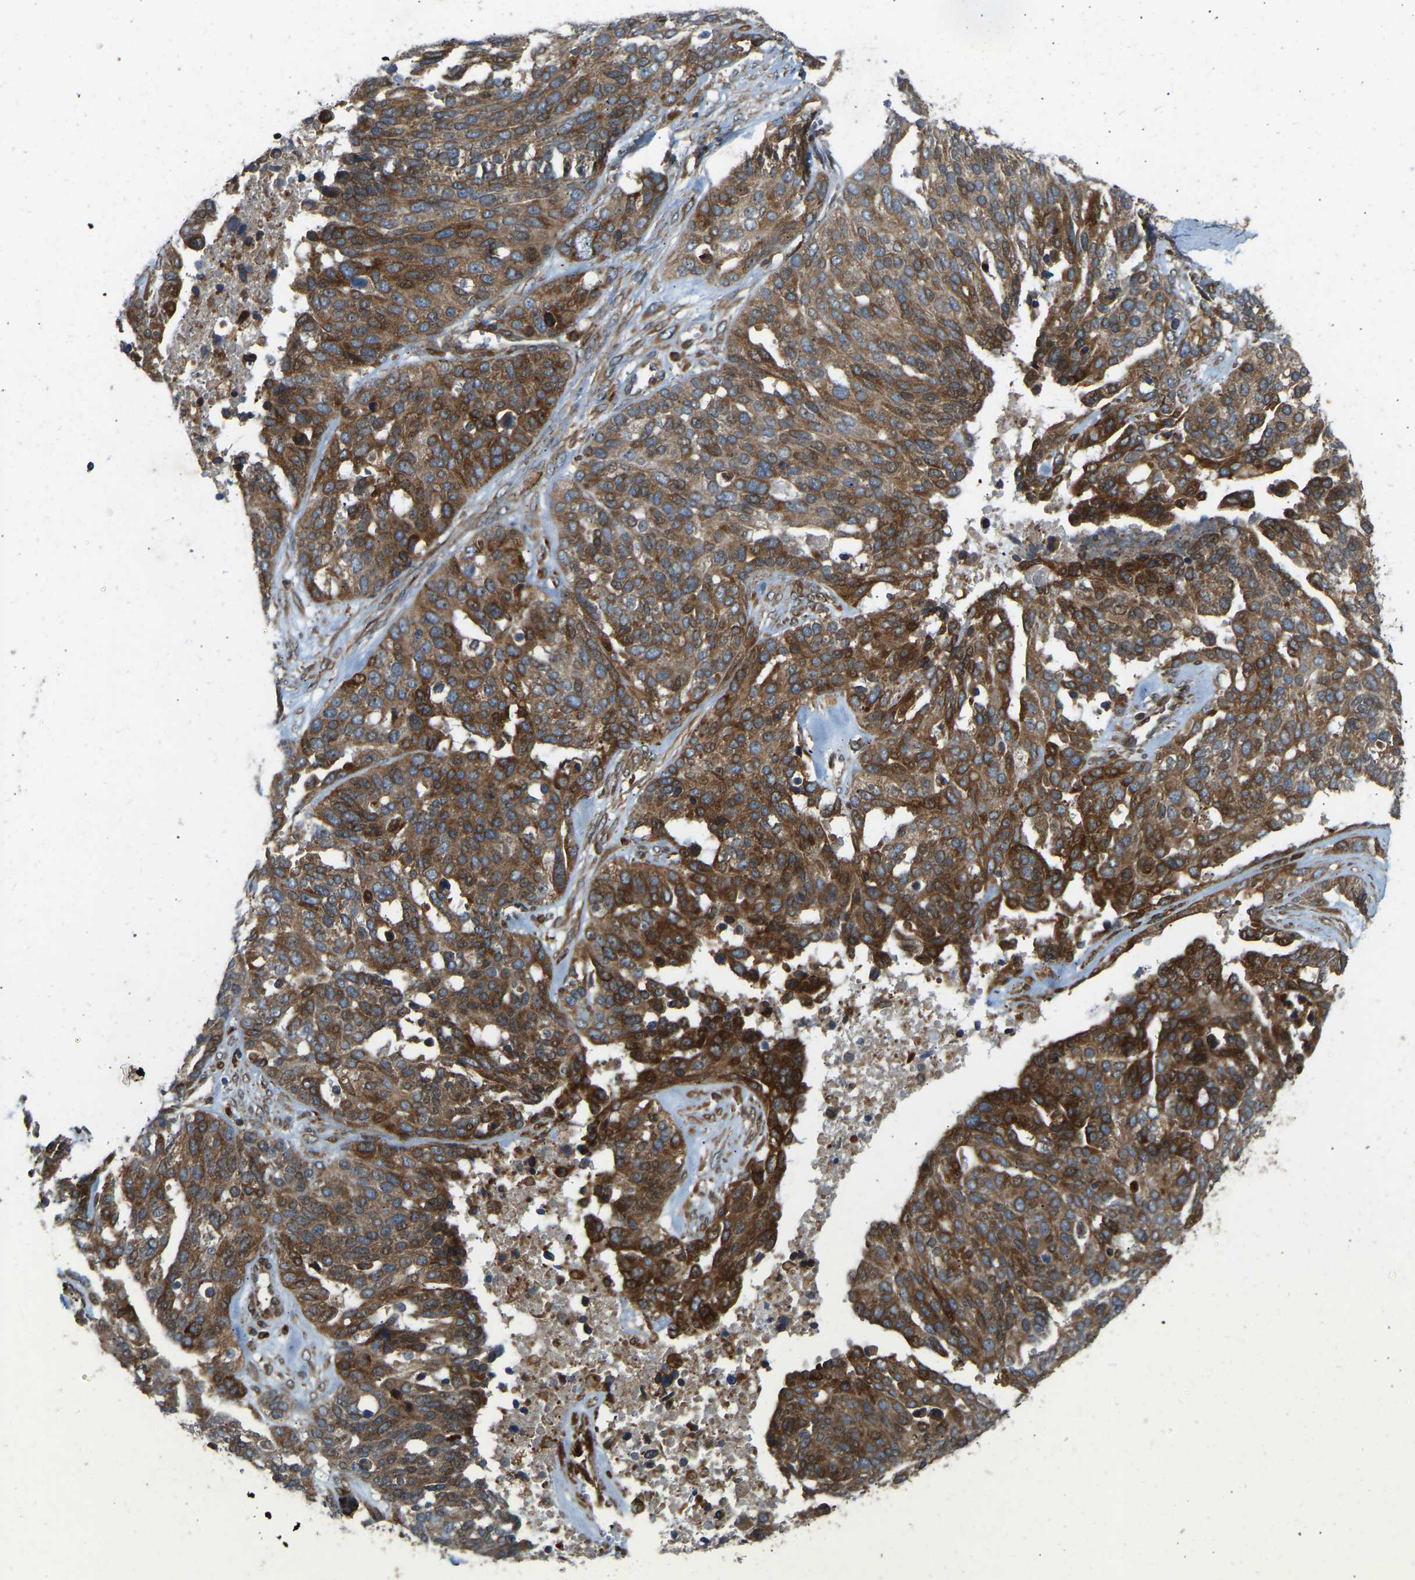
{"staining": {"intensity": "strong", "quantity": ">75%", "location": "cytoplasmic/membranous"}, "tissue": "ovarian cancer", "cell_type": "Tumor cells", "image_type": "cancer", "snomed": [{"axis": "morphology", "description": "Cystadenocarcinoma, serous, NOS"}, {"axis": "topography", "description": "Ovary"}], "caption": "Ovarian serous cystadenocarcinoma stained with a protein marker reveals strong staining in tumor cells.", "gene": "OS9", "patient": {"sex": "female", "age": 44}}